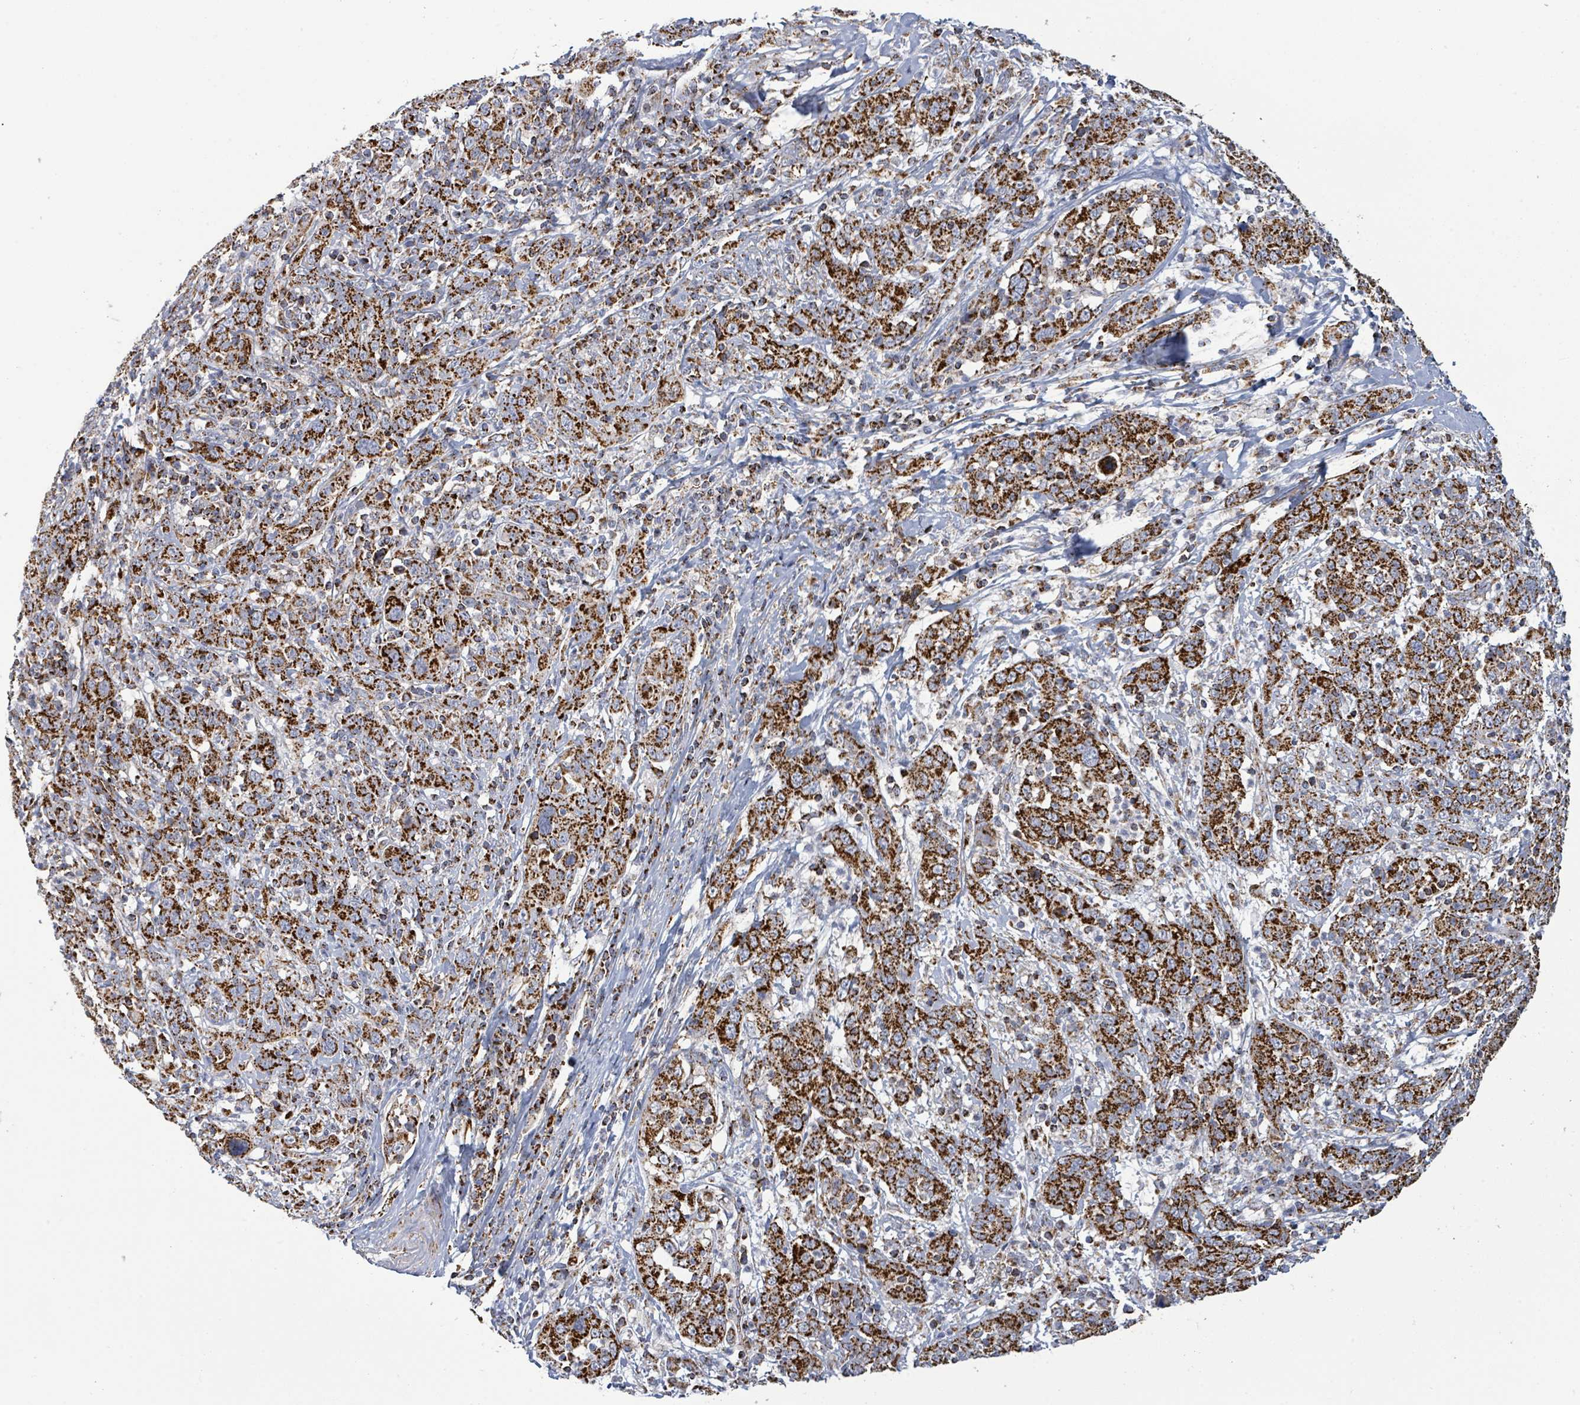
{"staining": {"intensity": "strong", "quantity": ">75%", "location": "cytoplasmic/membranous"}, "tissue": "cervical cancer", "cell_type": "Tumor cells", "image_type": "cancer", "snomed": [{"axis": "morphology", "description": "Squamous cell carcinoma, NOS"}, {"axis": "topography", "description": "Cervix"}], "caption": "This photomicrograph reveals cervical cancer stained with immunohistochemistry (IHC) to label a protein in brown. The cytoplasmic/membranous of tumor cells show strong positivity for the protein. Nuclei are counter-stained blue.", "gene": "SUCLG2", "patient": {"sex": "female", "age": 46}}